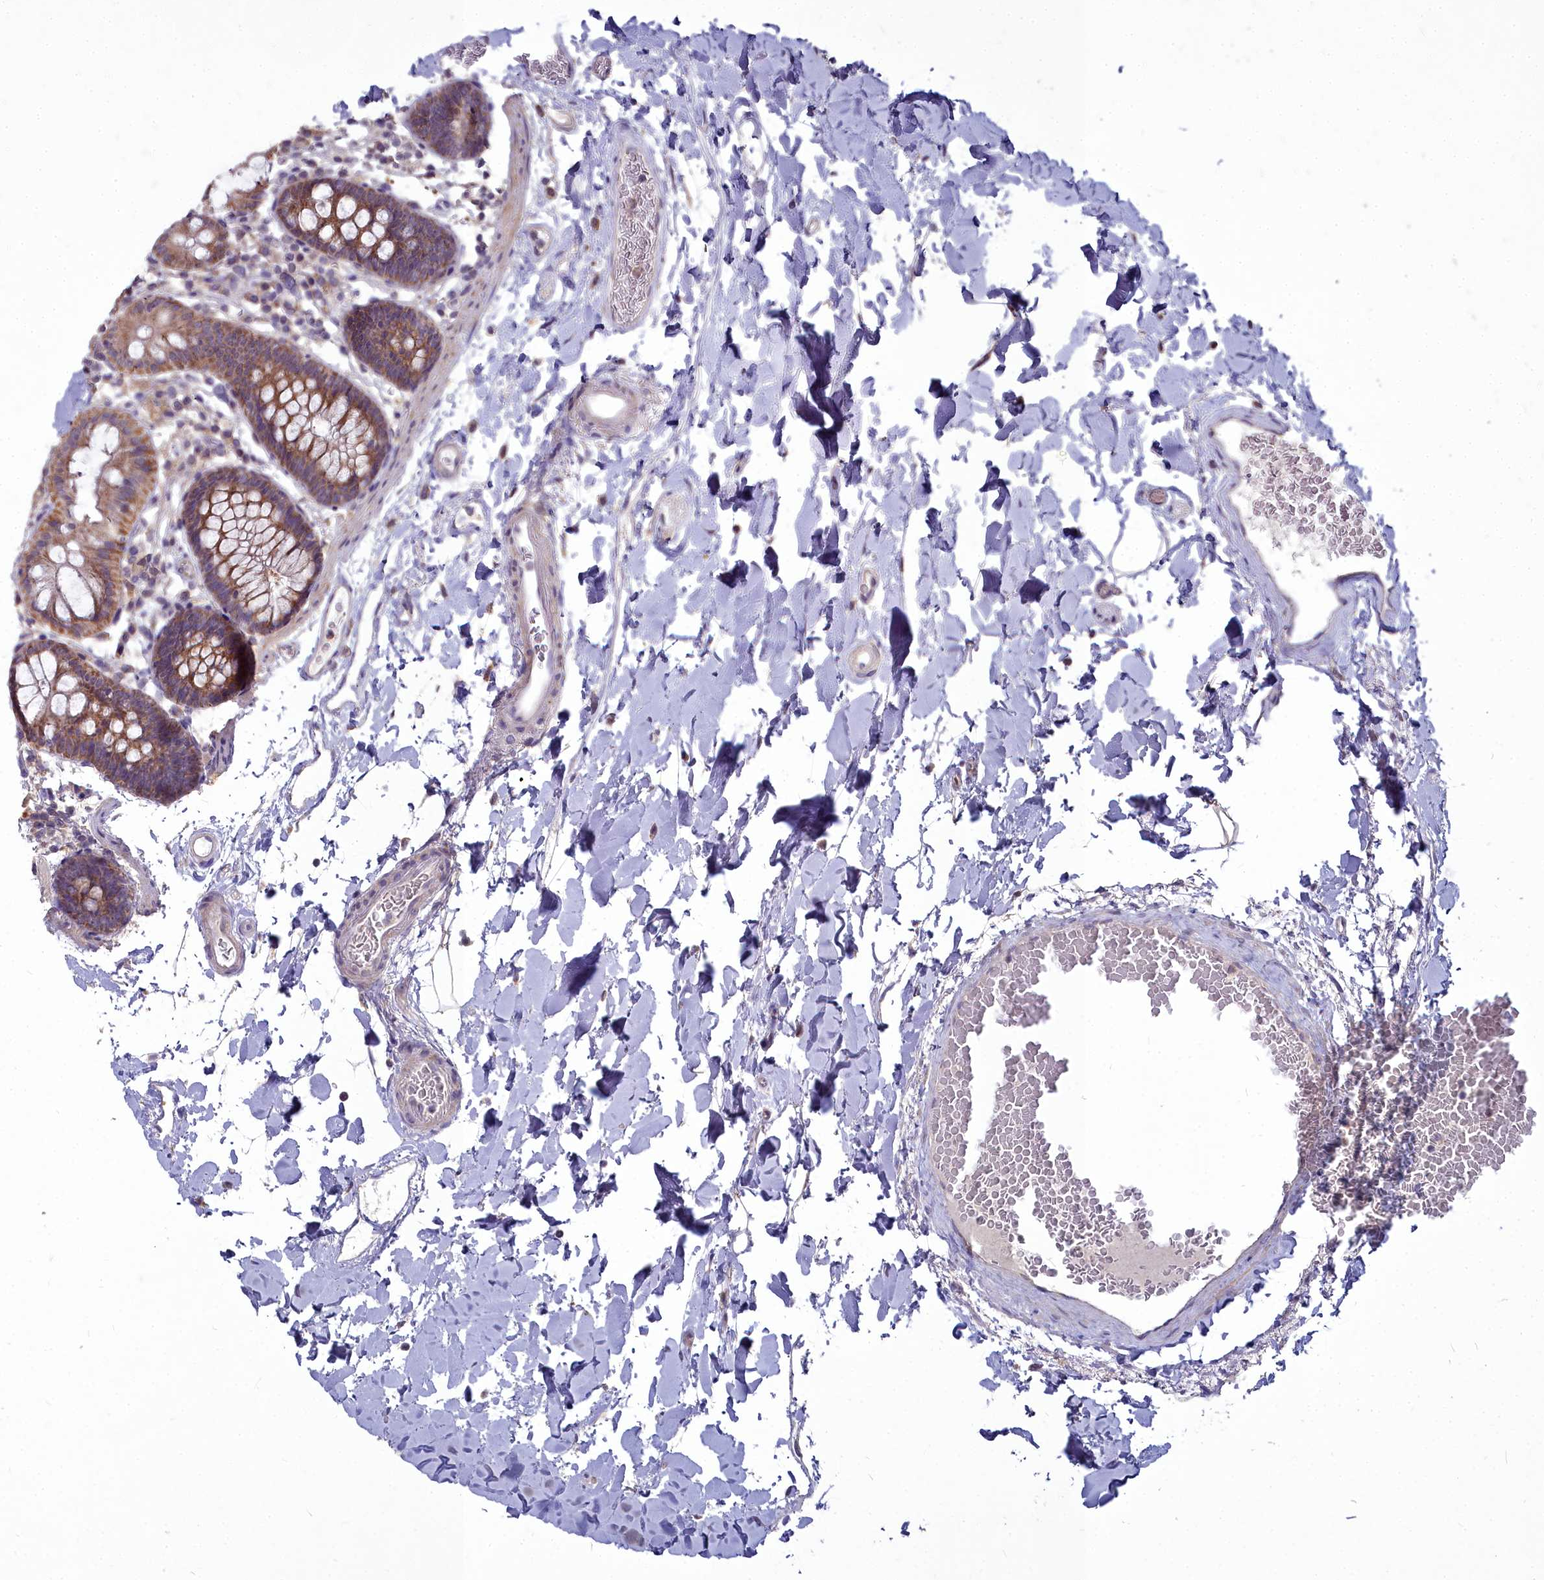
{"staining": {"intensity": "weak", "quantity": ">75%", "location": "cytoplasmic/membranous"}, "tissue": "colon", "cell_type": "Endothelial cells", "image_type": "normal", "snomed": [{"axis": "morphology", "description": "Normal tissue, NOS"}, {"axis": "topography", "description": "Colon"}], "caption": "An immunohistochemistry micrograph of benign tissue is shown. Protein staining in brown labels weak cytoplasmic/membranous positivity in colon within endothelial cells.", "gene": "MICU2", "patient": {"sex": "male", "age": 75}}